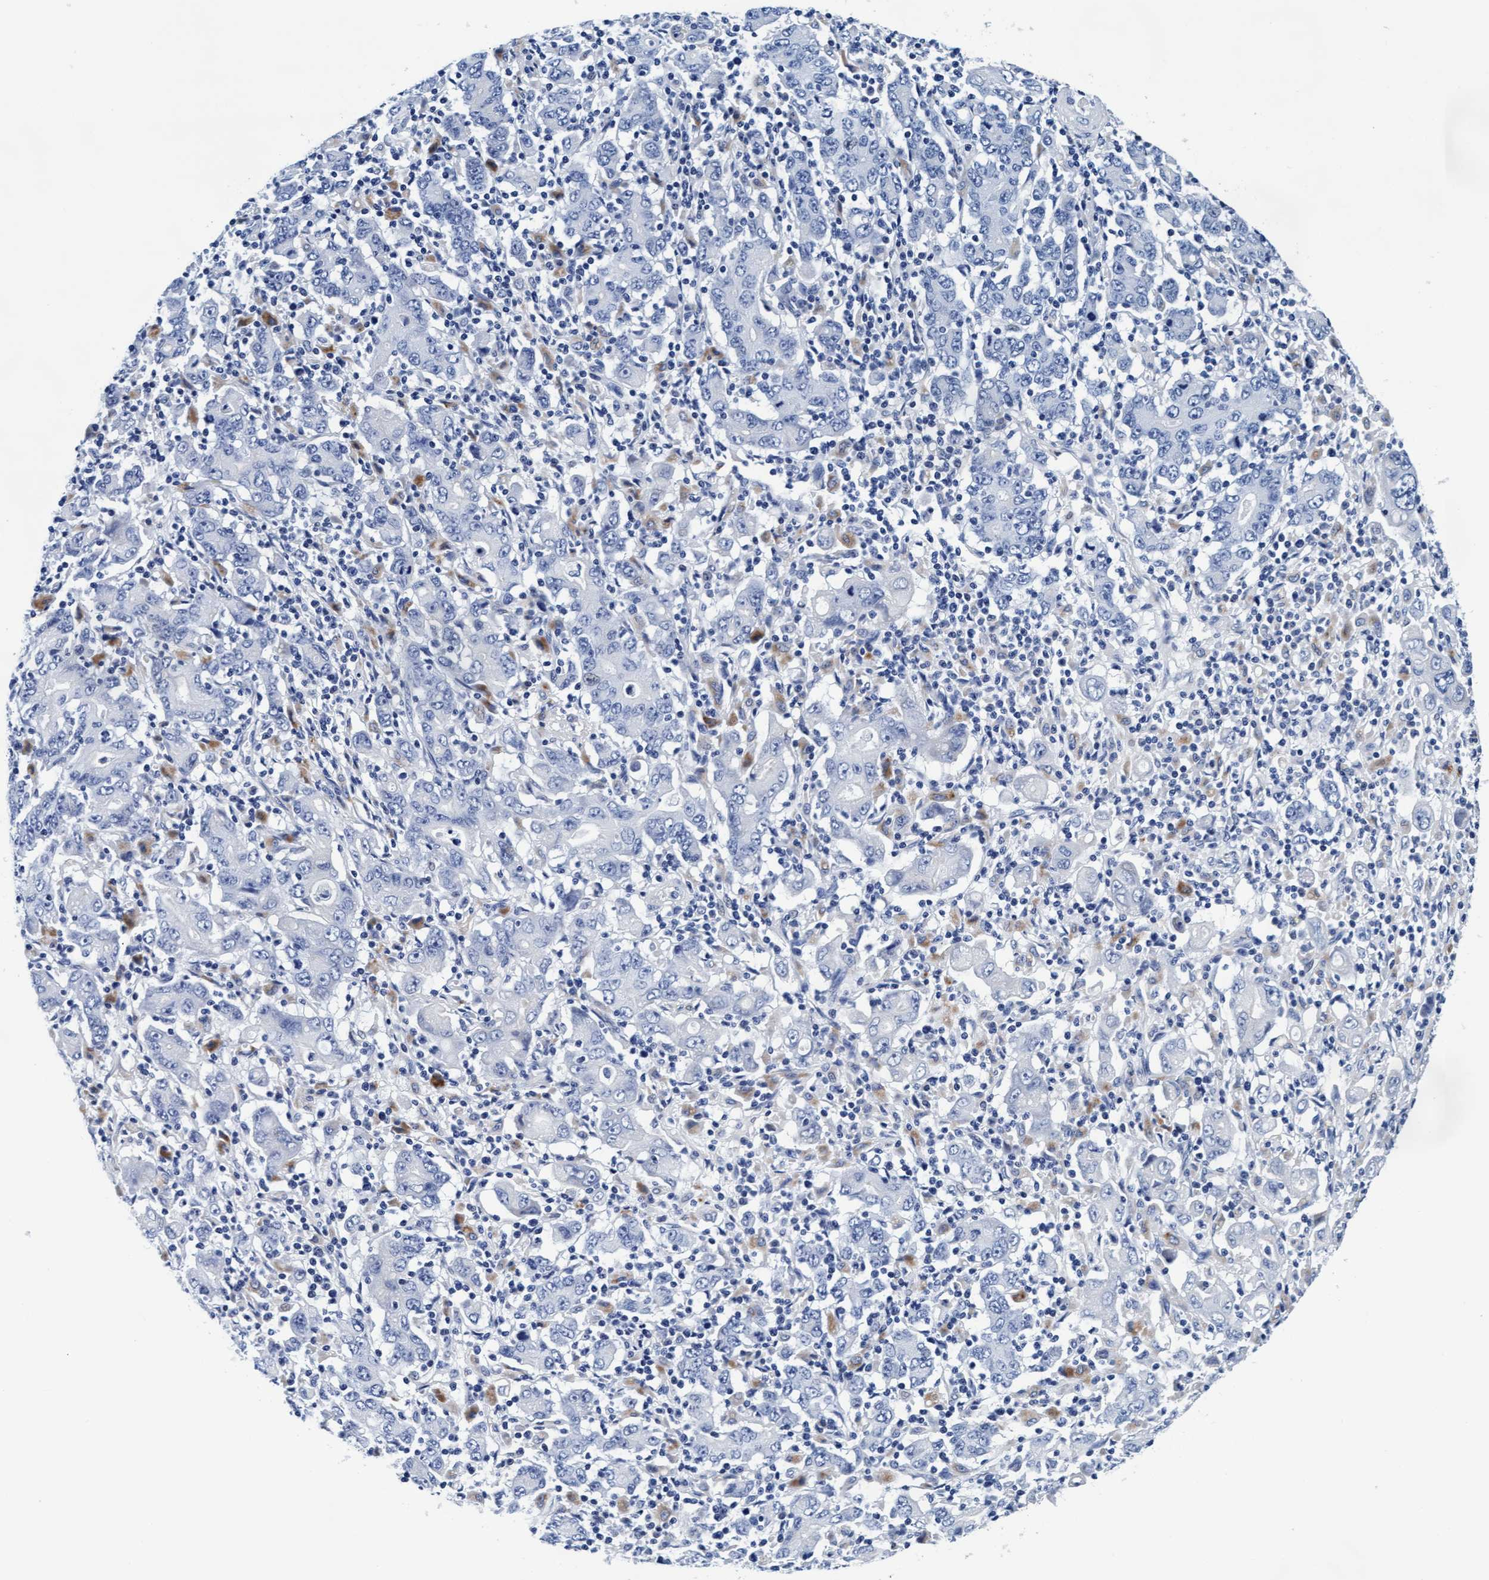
{"staining": {"intensity": "negative", "quantity": "none", "location": "none"}, "tissue": "stomach cancer", "cell_type": "Tumor cells", "image_type": "cancer", "snomed": [{"axis": "morphology", "description": "Adenocarcinoma, NOS"}, {"axis": "topography", "description": "Stomach, upper"}], "caption": "IHC image of neoplastic tissue: human stomach adenocarcinoma stained with DAB (3,3'-diaminobenzidine) demonstrates no significant protein positivity in tumor cells.", "gene": "ARSG", "patient": {"sex": "male", "age": 69}}